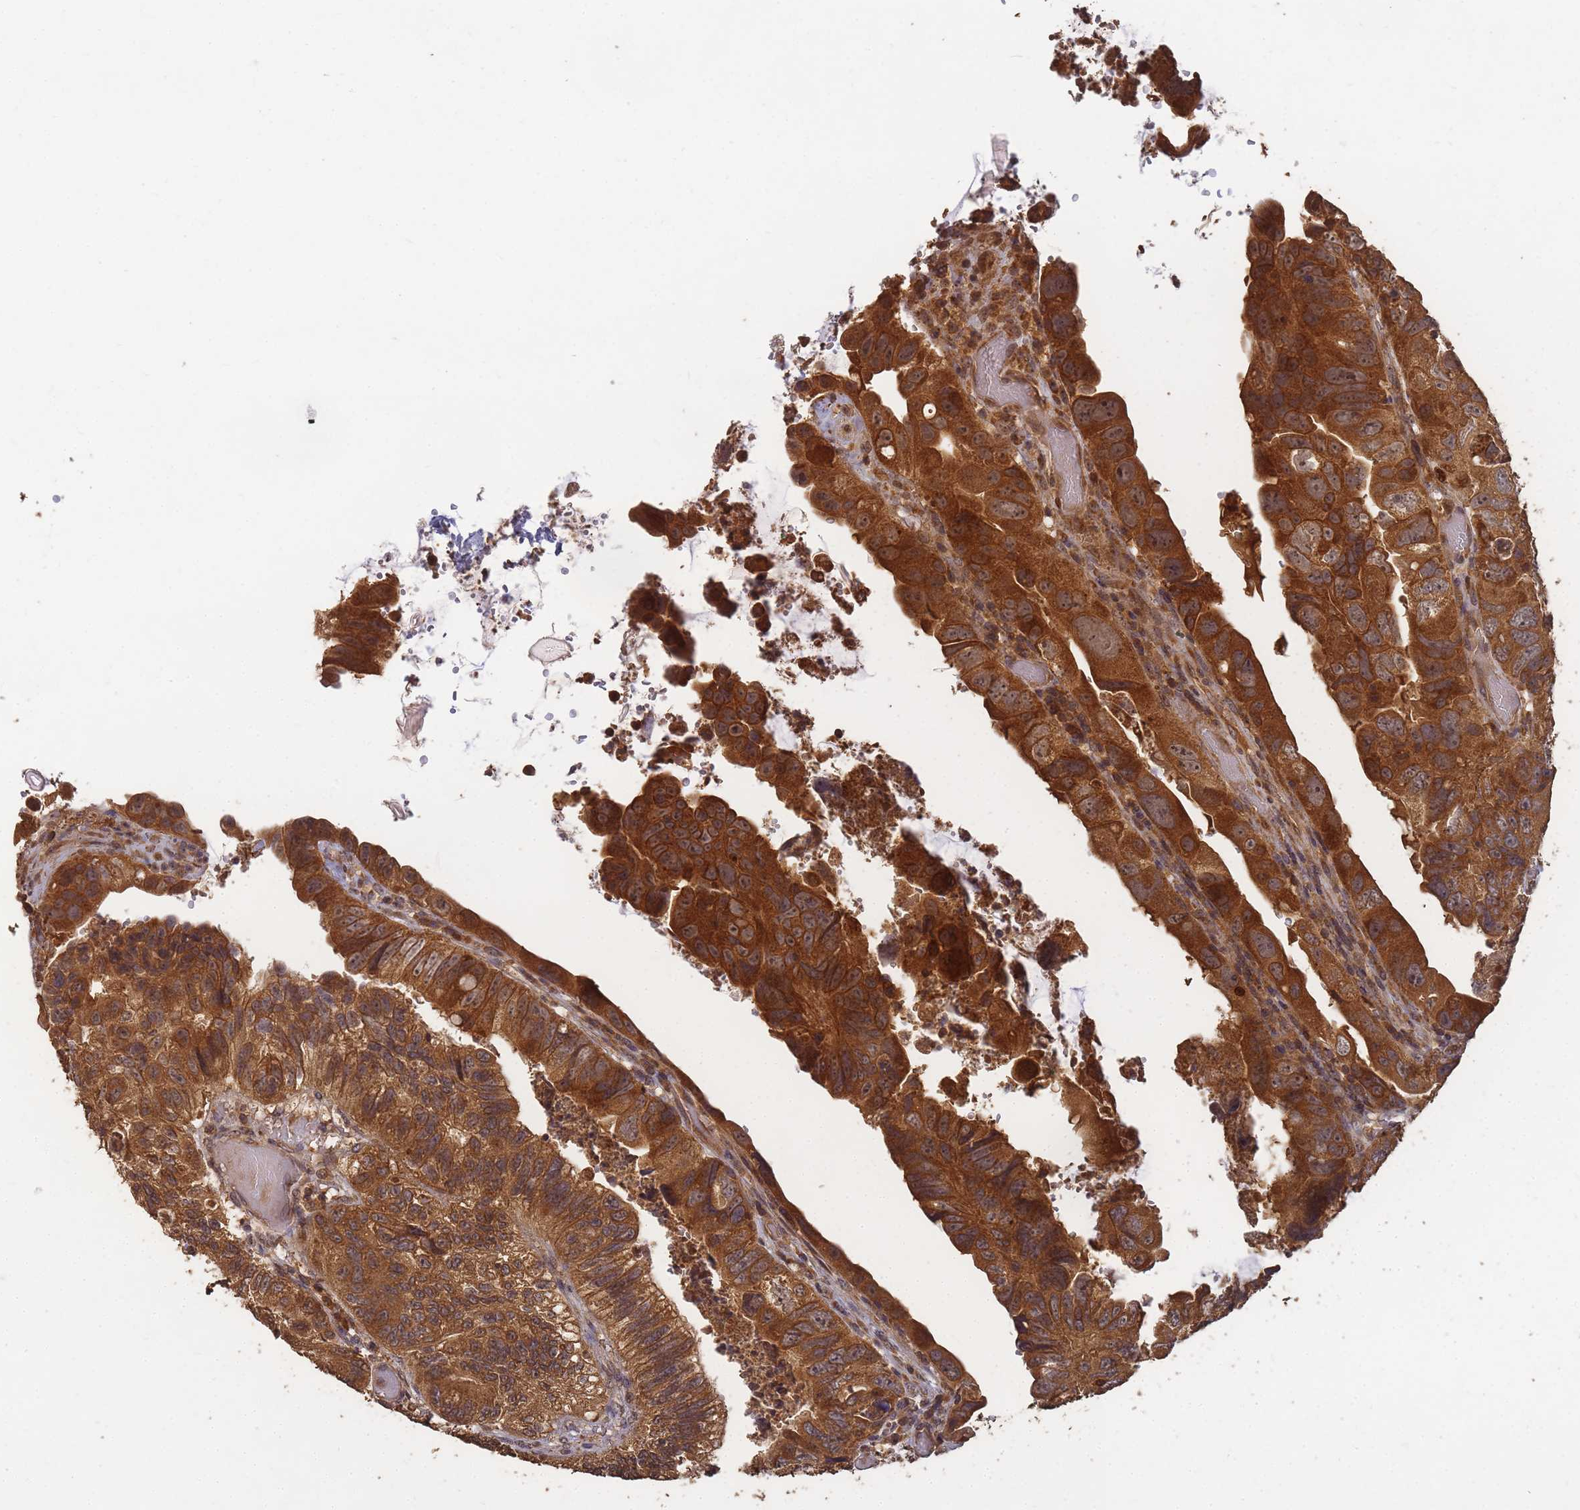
{"staining": {"intensity": "strong", "quantity": ">75%", "location": "cytoplasmic/membranous,nuclear"}, "tissue": "colorectal cancer", "cell_type": "Tumor cells", "image_type": "cancer", "snomed": [{"axis": "morphology", "description": "Adenocarcinoma, NOS"}, {"axis": "topography", "description": "Rectum"}], "caption": "High-power microscopy captured an immunohistochemistry (IHC) micrograph of colorectal cancer, revealing strong cytoplasmic/membranous and nuclear positivity in approximately >75% of tumor cells.", "gene": "ALKBH1", "patient": {"sex": "male", "age": 63}}